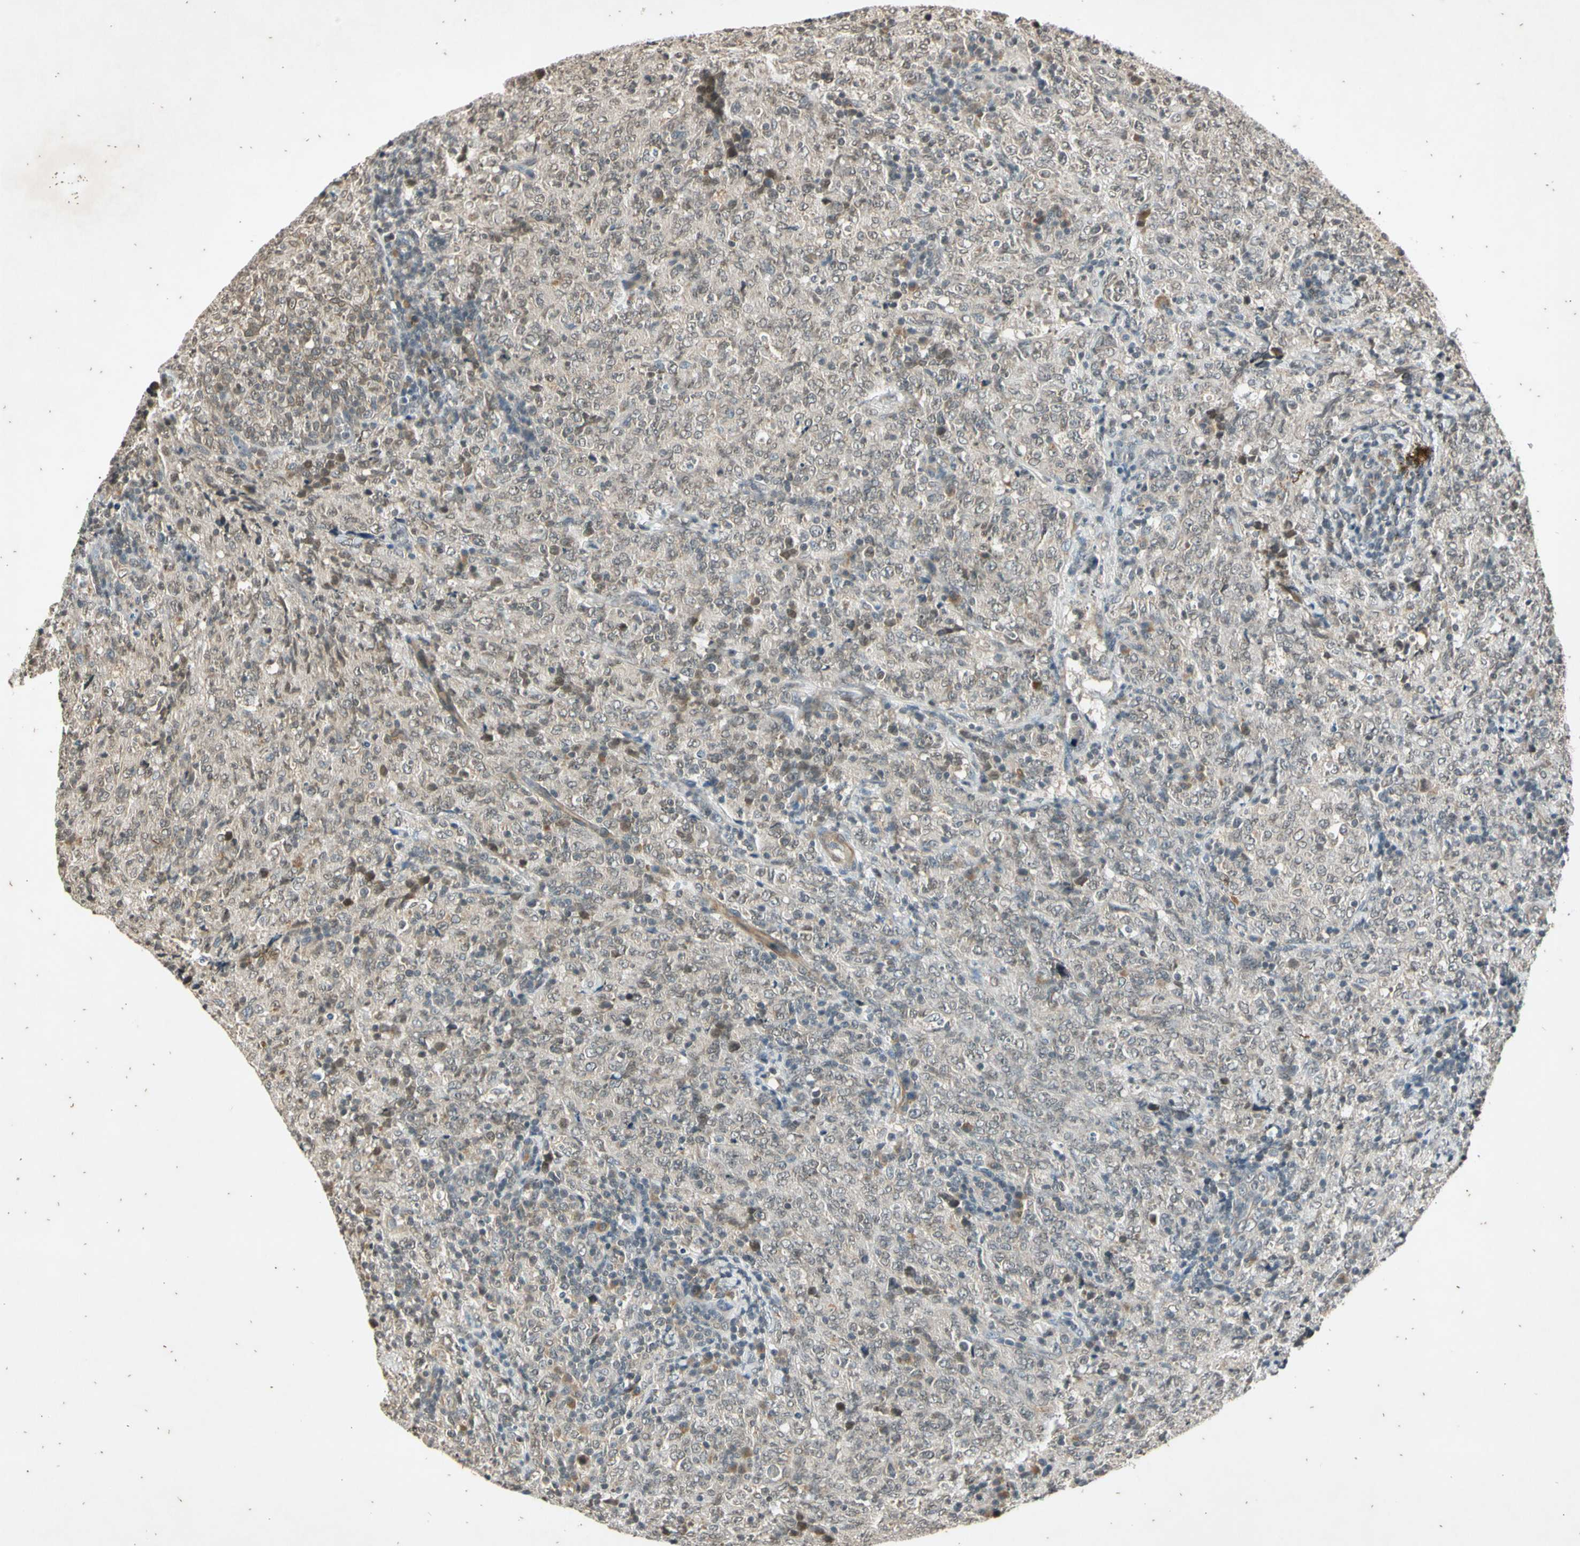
{"staining": {"intensity": "weak", "quantity": "<25%", "location": "cytoplasmic/membranous"}, "tissue": "lymphoma", "cell_type": "Tumor cells", "image_type": "cancer", "snomed": [{"axis": "morphology", "description": "Malignant lymphoma, non-Hodgkin's type, High grade"}, {"axis": "topography", "description": "Tonsil"}], "caption": "This is an immunohistochemistry (IHC) image of human lymphoma. There is no positivity in tumor cells.", "gene": "EFNB2", "patient": {"sex": "female", "age": 36}}